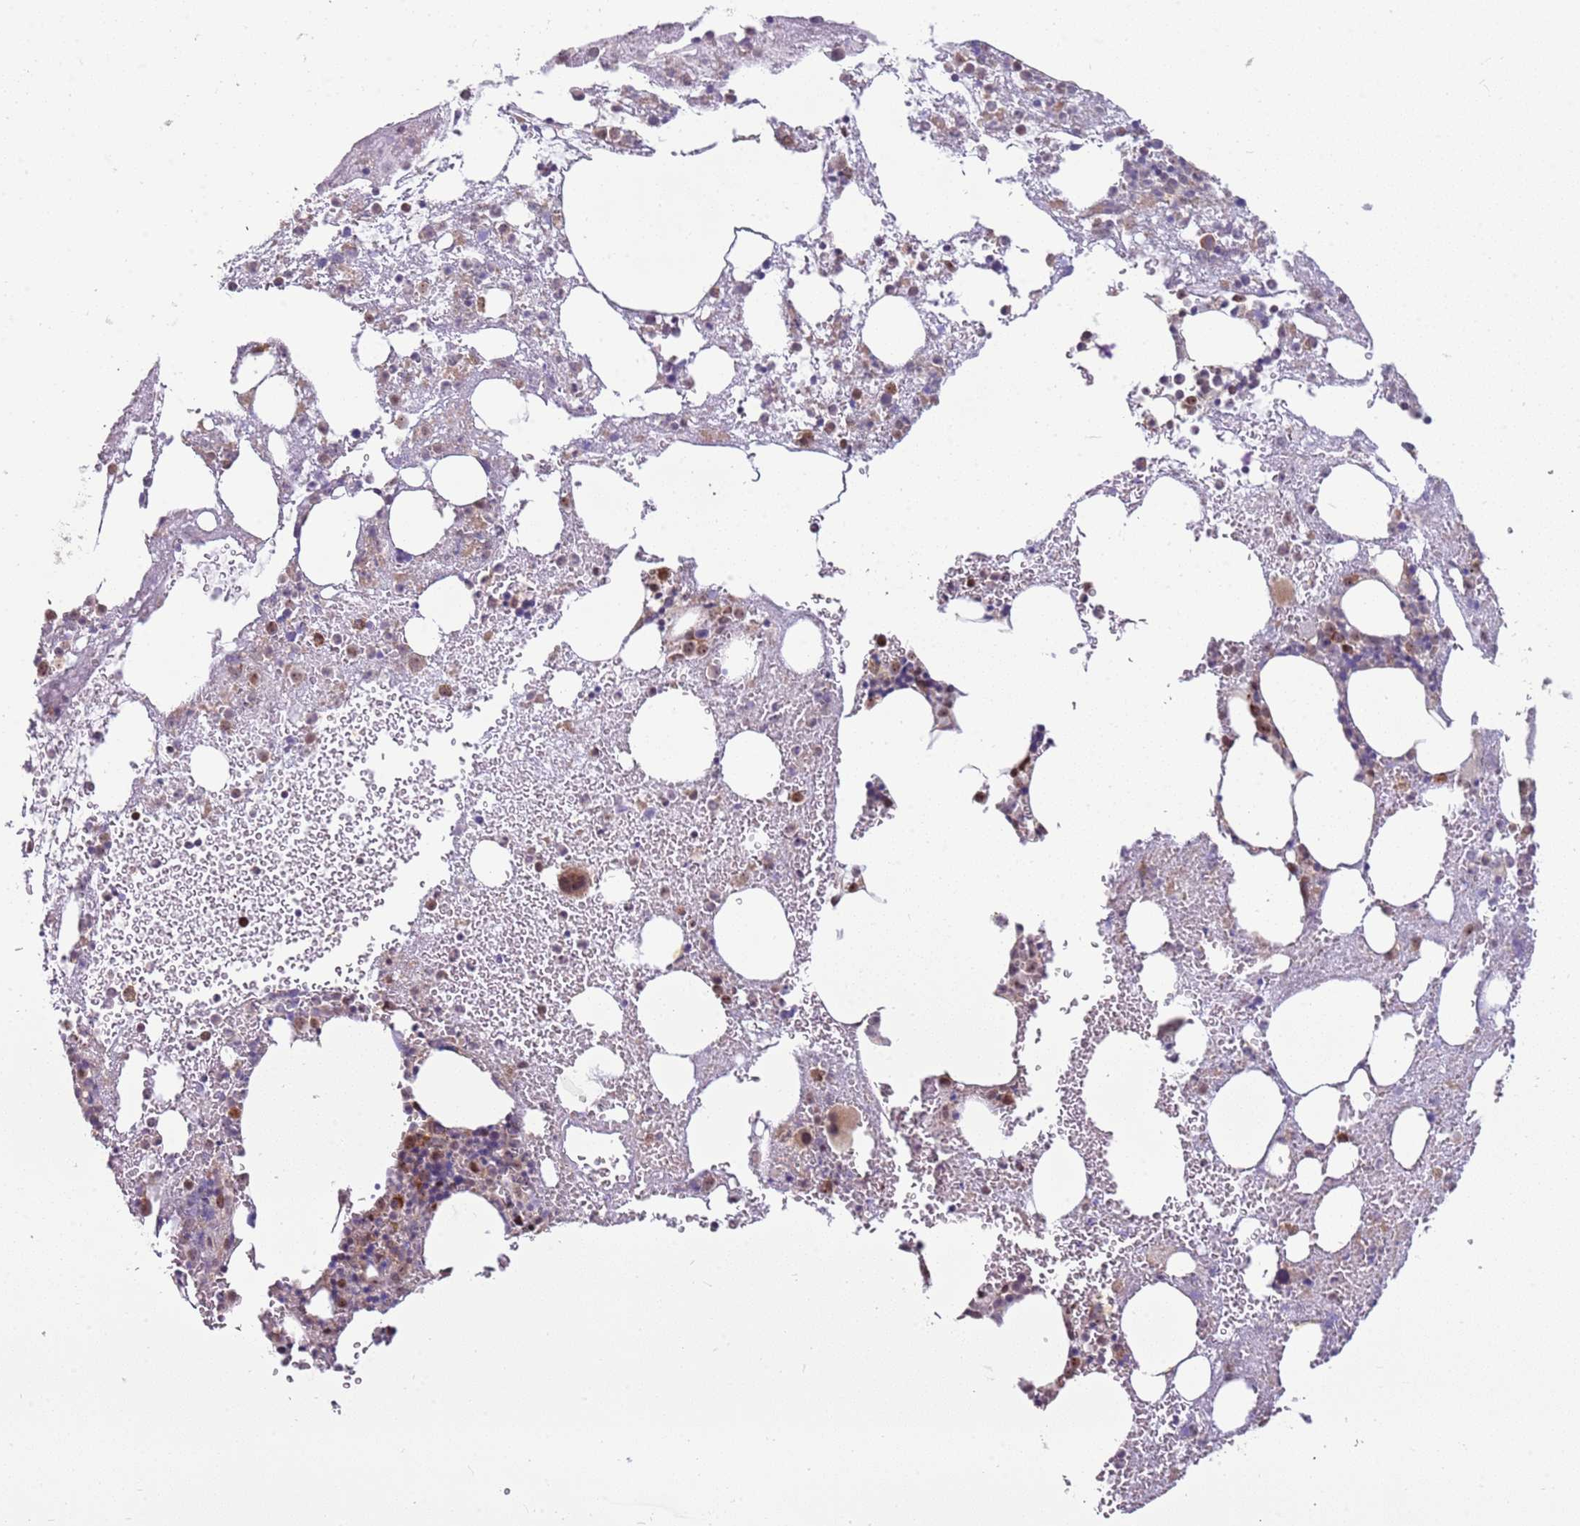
{"staining": {"intensity": "moderate", "quantity": "<25%", "location": "cytoplasmic/membranous,nuclear"}, "tissue": "bone marrow", "cell_type": "Hematopoietic cells", "image_type": "normal", "snomed": [{"axis": "morphology", "description": "Normal tissue, NOS"}, {"axis": "topography", "description": "Bone marrow"}], "caption": "IHC of unremarkable human bone marrow exhibits low levels of moderate cytoplasmic/membranous,nuclear positivity in approximately <25% of hematopoietic cells. Immunohistochemistry (ihc) stains the protein of interest in brown and the nuclei are stained blue.", "gene": "UCMA", "patient": {"sex": "male", "age": 61}}